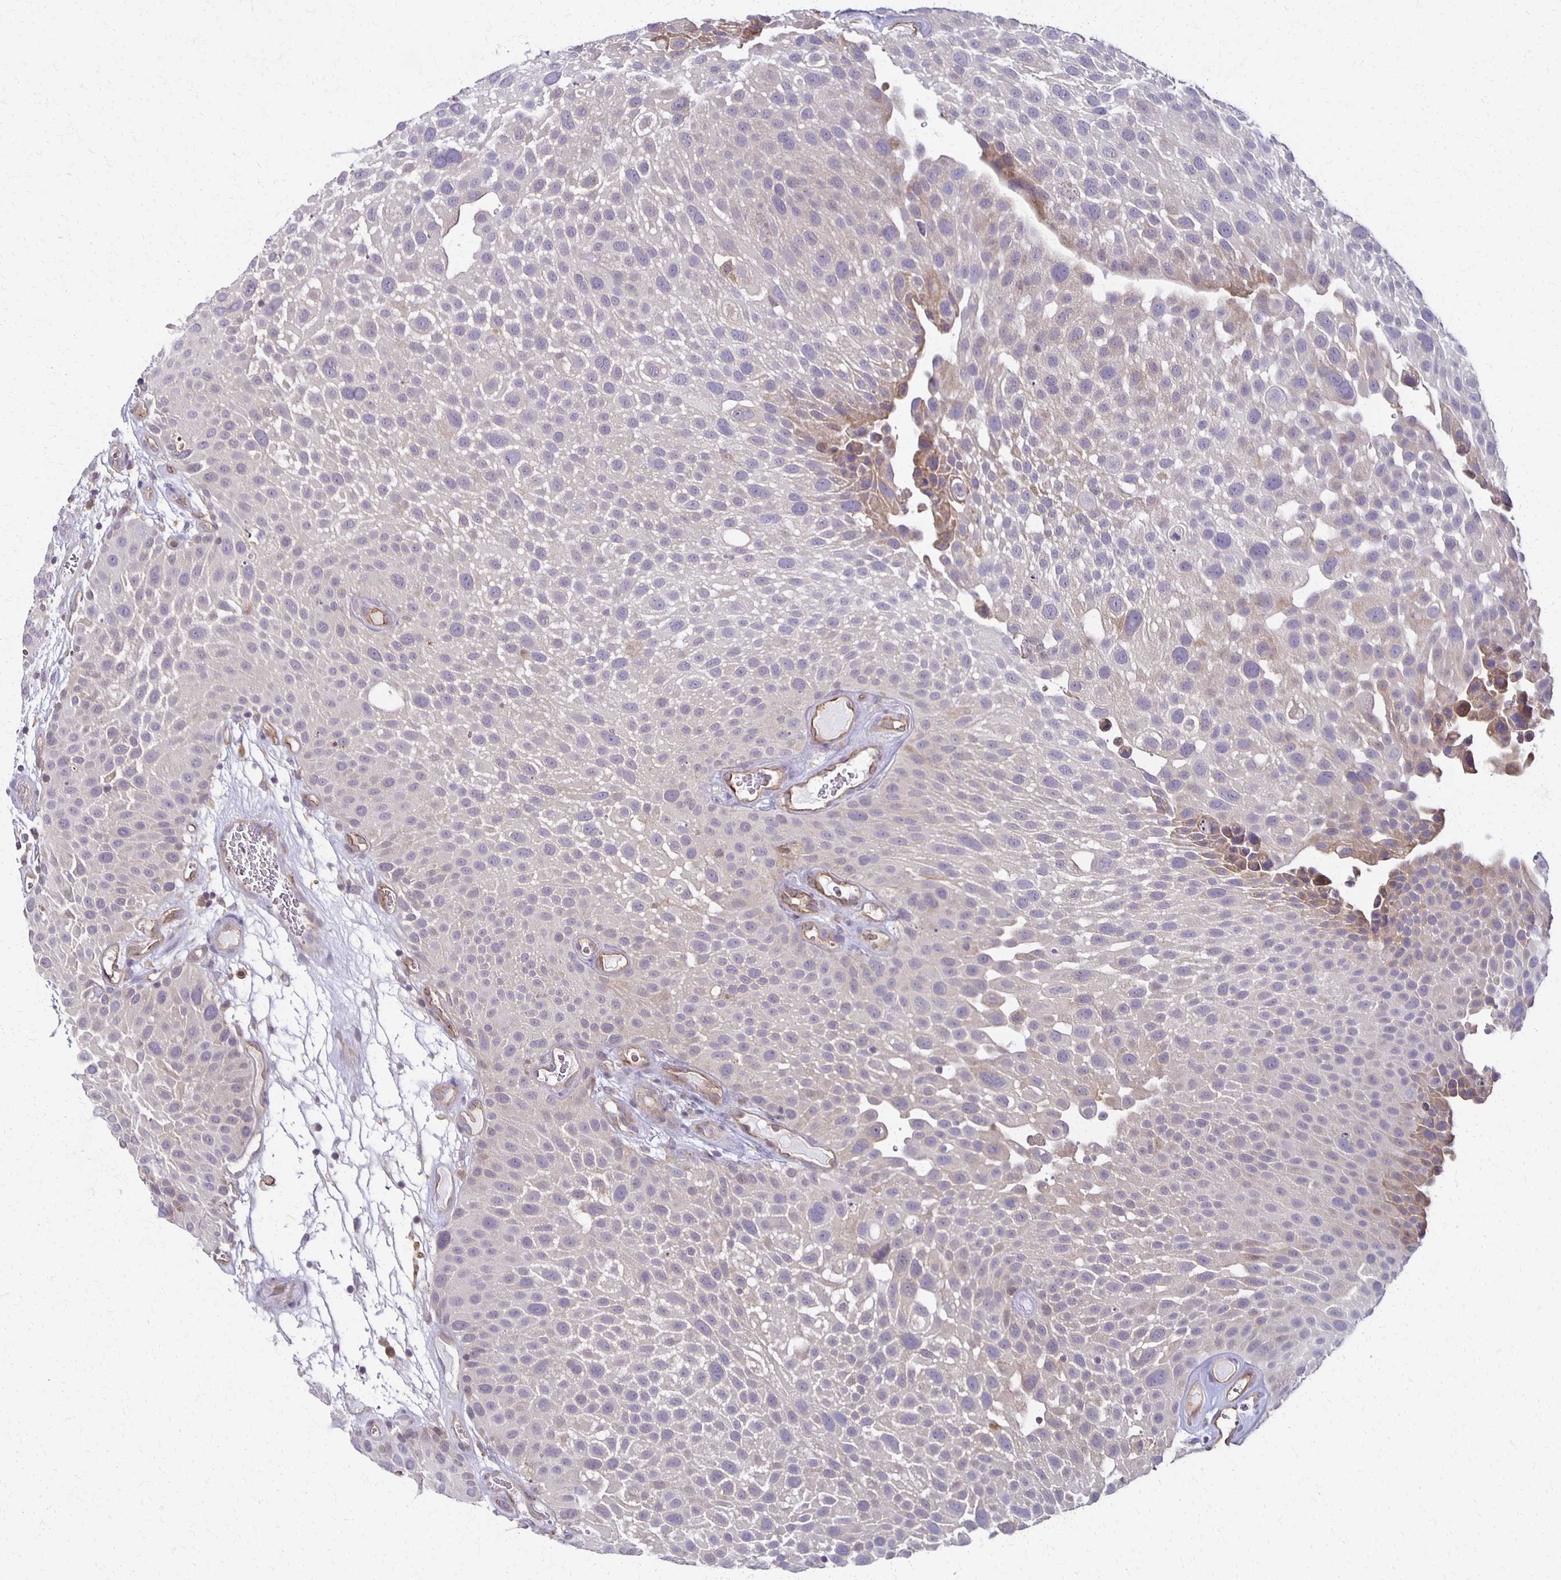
{"staining": {"intensity": "moderate", "quantity": "<25%", "location": "cytoplasmic/membranous"}, "tissue": "urothelial cancer", "cell_type": "Tumor cells", "image_type": "cancer", "snomed": [{"axis": "morphology", "description": "Urothelial carcinoma, Low grade"}, {"axis": "topography", "description": "Urinary bladder"}], "caption": "Urothelial carcinoma (low-grade) was stained to show a protein in brown. There is low levels of moderate cytoplasmic/membranous expression in approximately <25% of tumor cells.", "gene": "GPX4", "patient": {"sex": "male", "age": 72}}